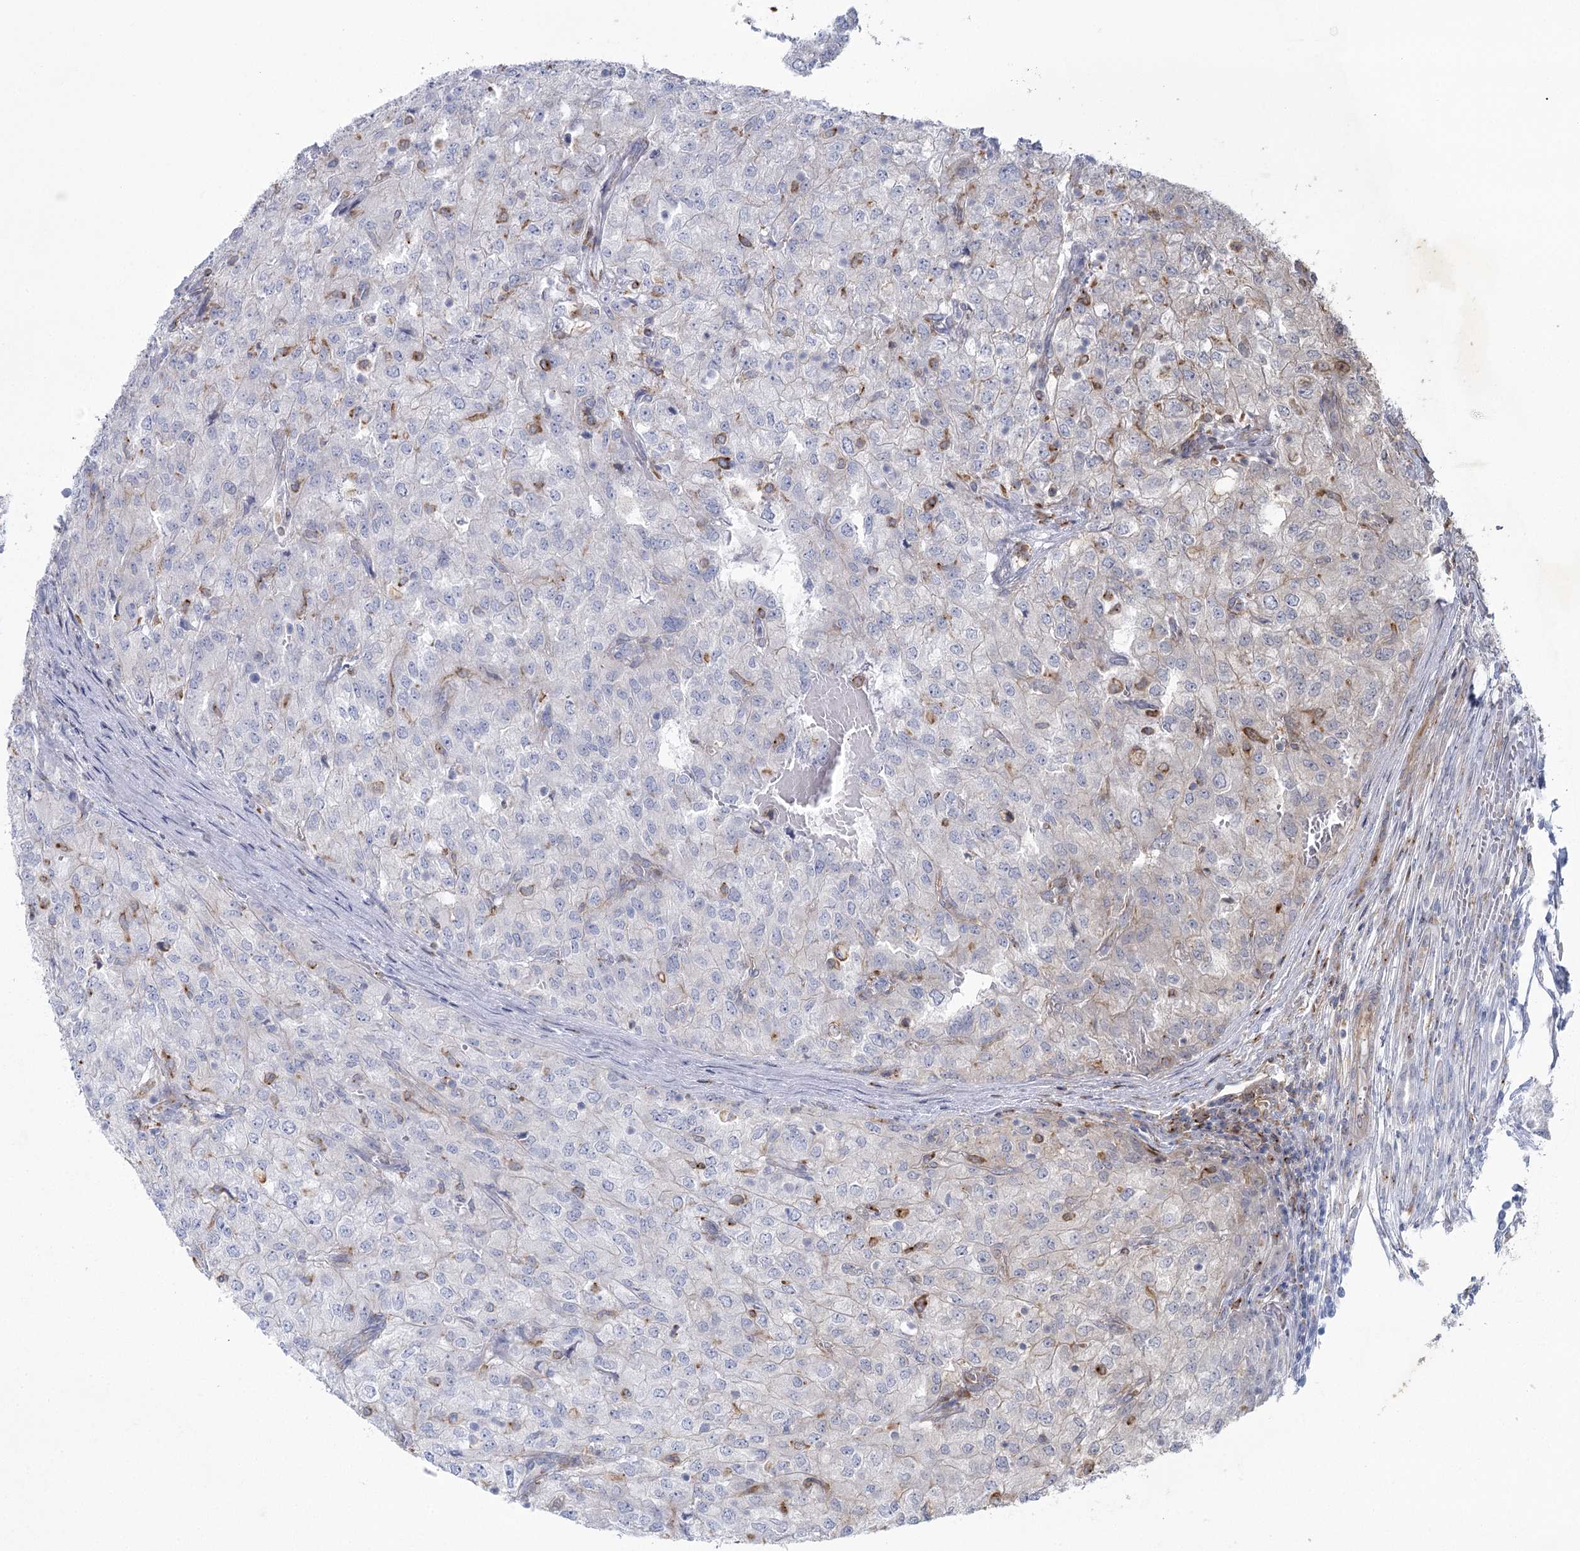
{"staining": {"intensity": "negative", "quantity": "none", "location": "none"}, "tissue": "renal cancer", "cell_type": "Tumor cells", "image_type": "cancer", "snomed": [{"axis": "morphology", "description": "Adenocarcinoma, NOS"}, {"axis": "topography", "description": "Kidney"}], "caption": "High magnification brightfield microscopy of renal cancer stained with DAB (brown) and counterstained with hematoxylin (blue): tumor cells show no significant expression. (DAB (3,3'-diaminobenzidine) IHC with hematoxylin counter stain).", "gene": "CCDC88A", "patient": {"sex": "female", "age": 54}}